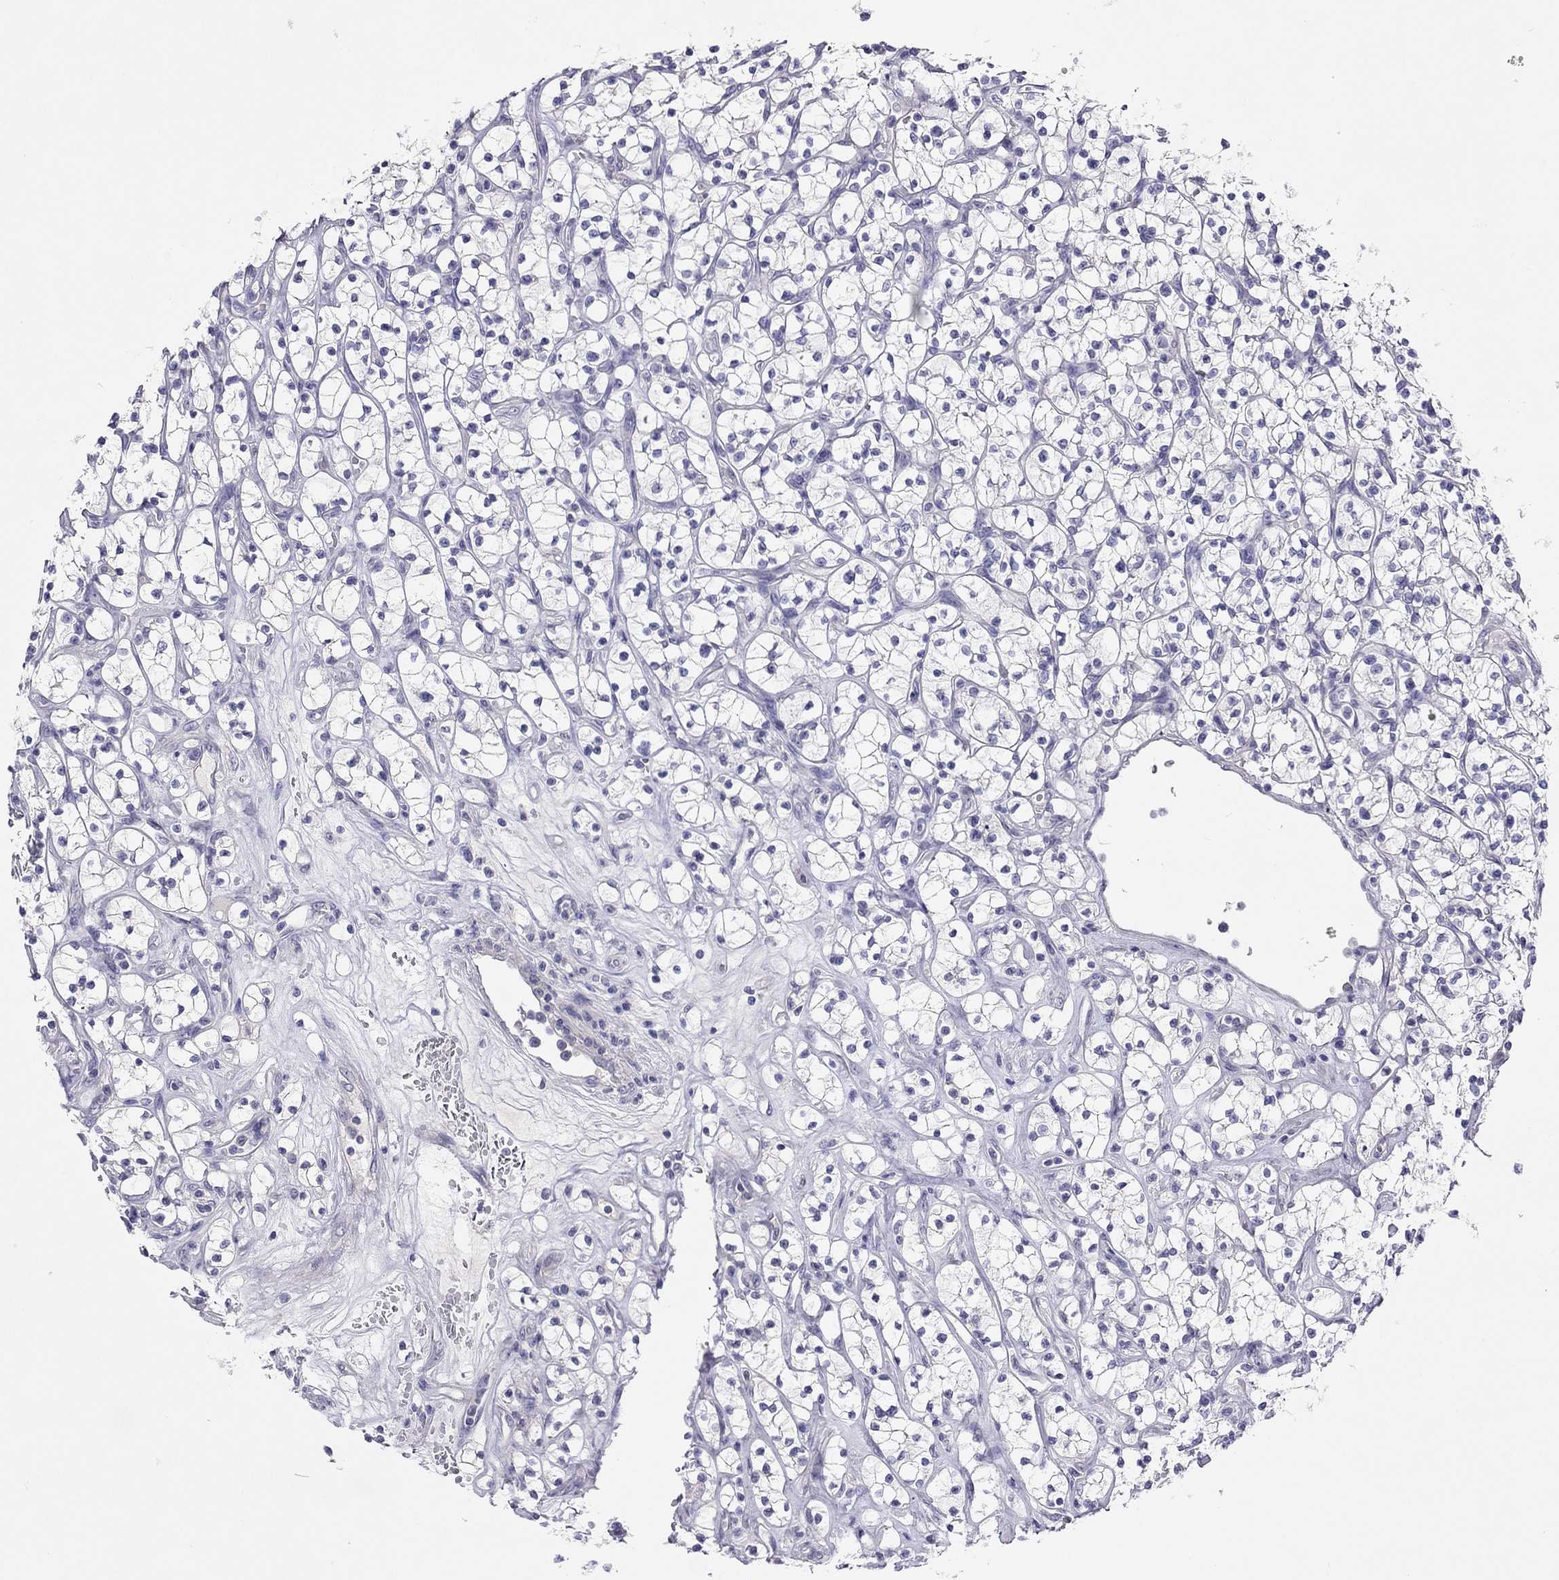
{"staining": {"intensity": "negative", "quantity": "none", "location": "none"}, "tissue": "renal cancer", "cell_type": "Tumor cells", "image_type": "cancer", "snomed": [{"axis": "morphology", "description": "Adenocarcinoma, NOS"}, {"axis": "topography", "description": "Kidney"}], "caption": "The micrograph demonstrates no staining of tumor cells in renal adenocarcinoma. (DAB (3,3'-diaminobenzidine) immunohistochemistry (IHC), high magnification).", "gene": "CAPNS2", "patient": {"sex": "female", "age": 64}}